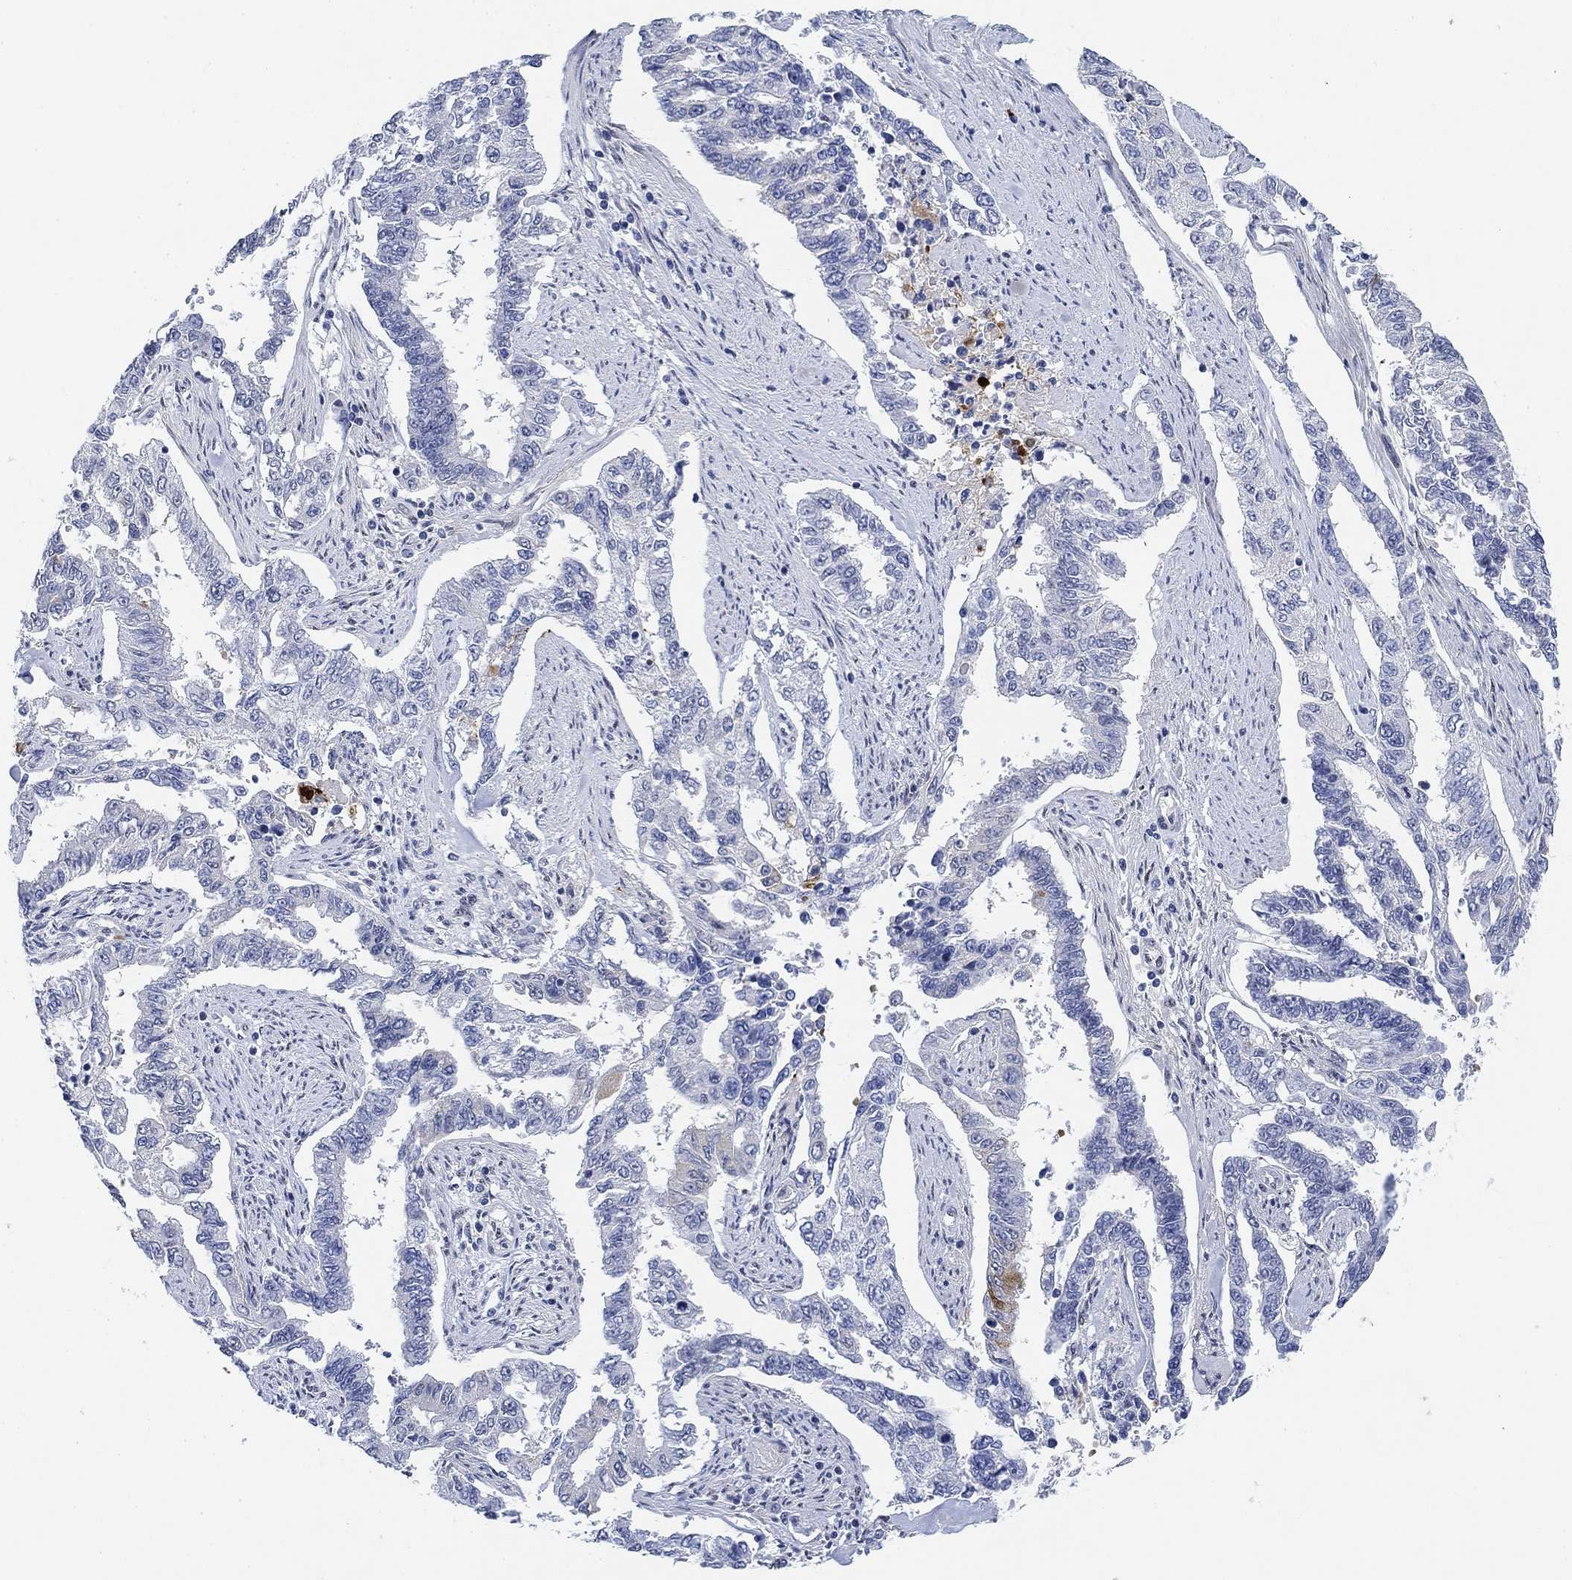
{"staining": {"intensity": "negative", "quantity": "none", "location": "none"}, "tissue": "endometrial cancer", "cell_type": "Tumor cells", "image_type": "cancer", "snomed": [{"axis": "morphology", "description": "Adenocarcinoma, NOS"}, {"axis": "topography", "description": "Uterus"}], "caption": "Tumor cells are negative for protein expression in human endometrial cancer.", "gene": "PAX6", "patient": {"sex": "female", "age": 59}}